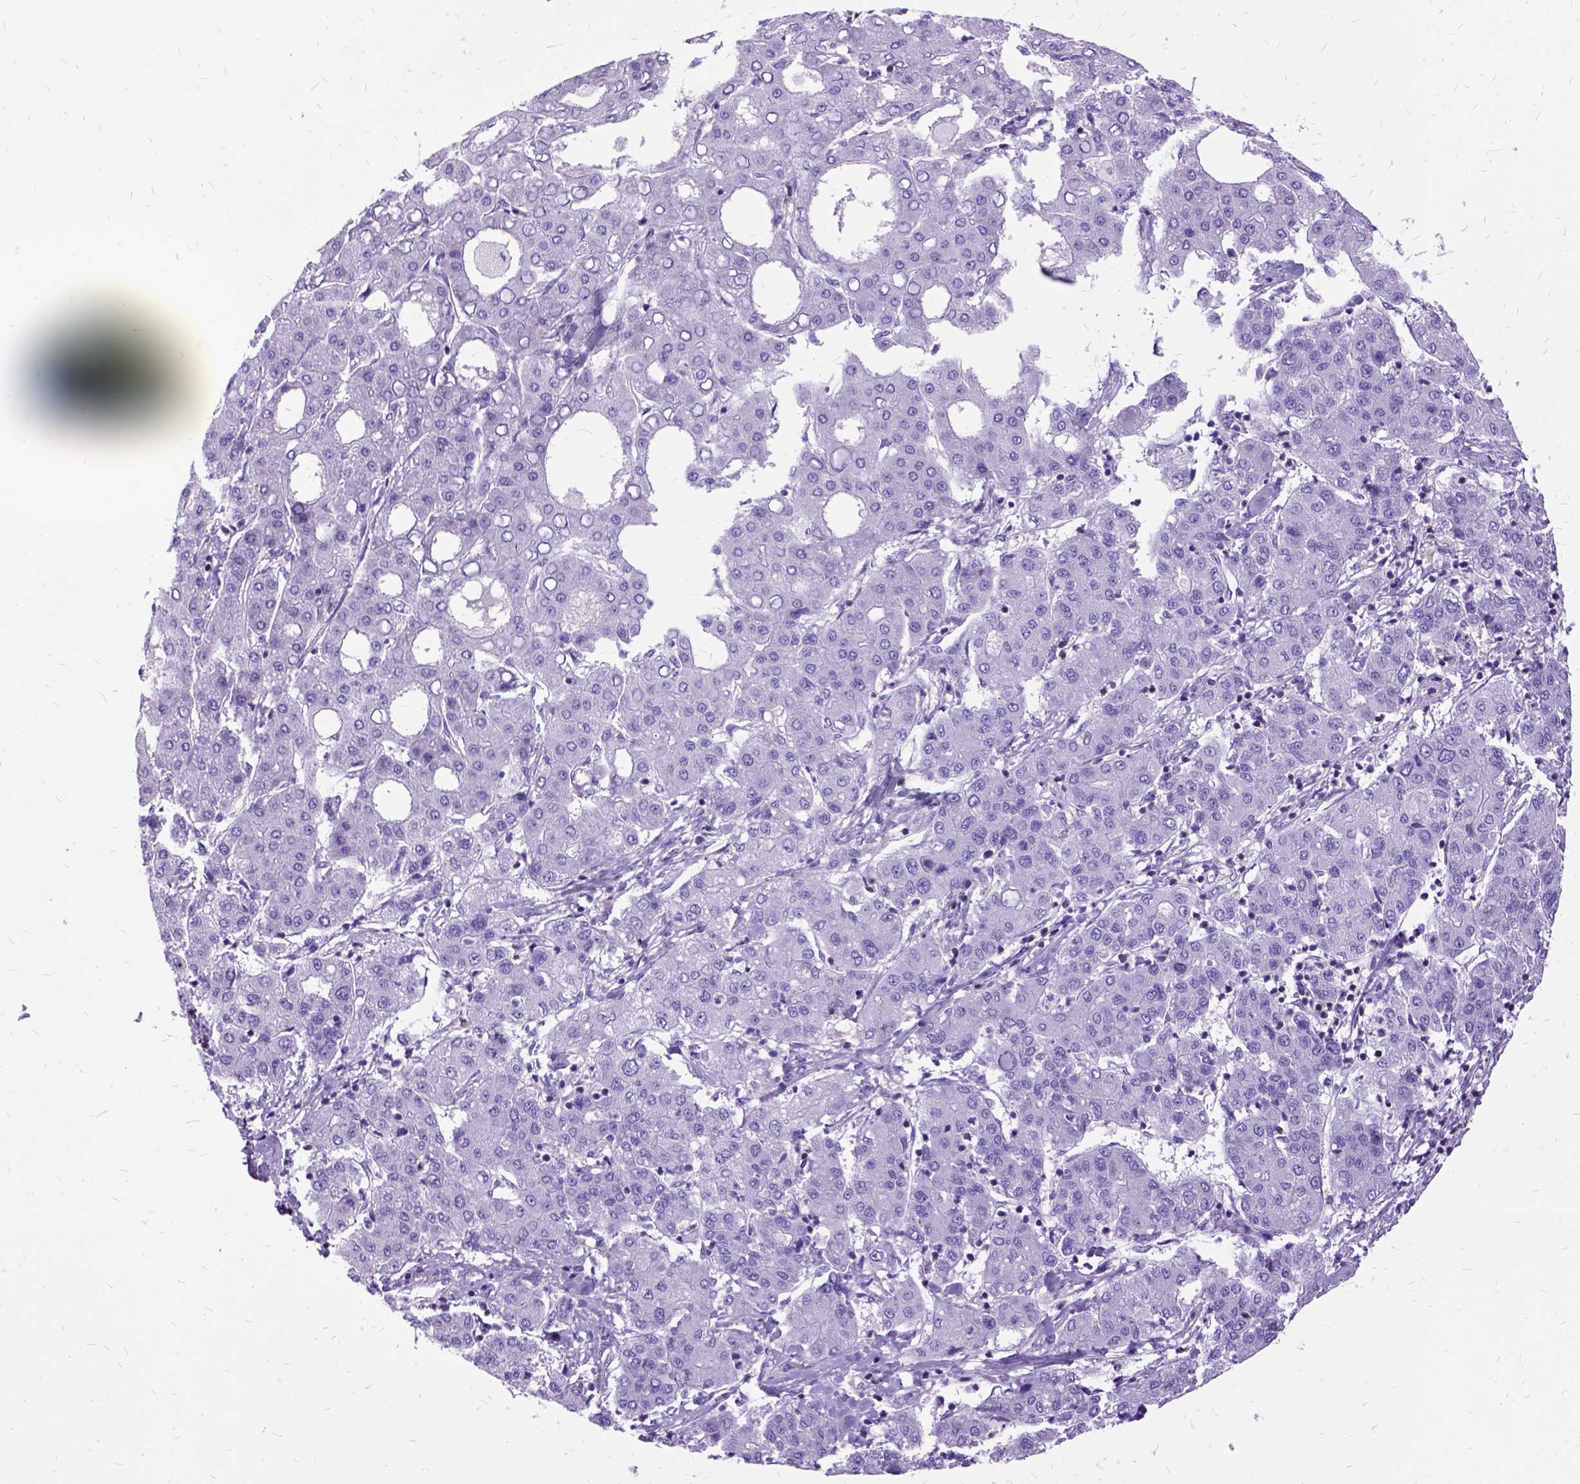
{"staining": {"intensity": "negative", "quantity": "none", "location": "none"}, "tissue": "liver cancer", "cell_type": "Tumor cells", "image_type": "cancer", "snomed": [{"axis": "morphology", "description": "Carcinoma, Hepatocellular, NOS"}, {"axis": "topography", "description": "Liver"}], "caption": "Tumor cells are negative for brown protein staining in hepatocellular carcinoma (liver).", "gene": "OXCT1", "patient": {"sex": "male", "age": 65}}